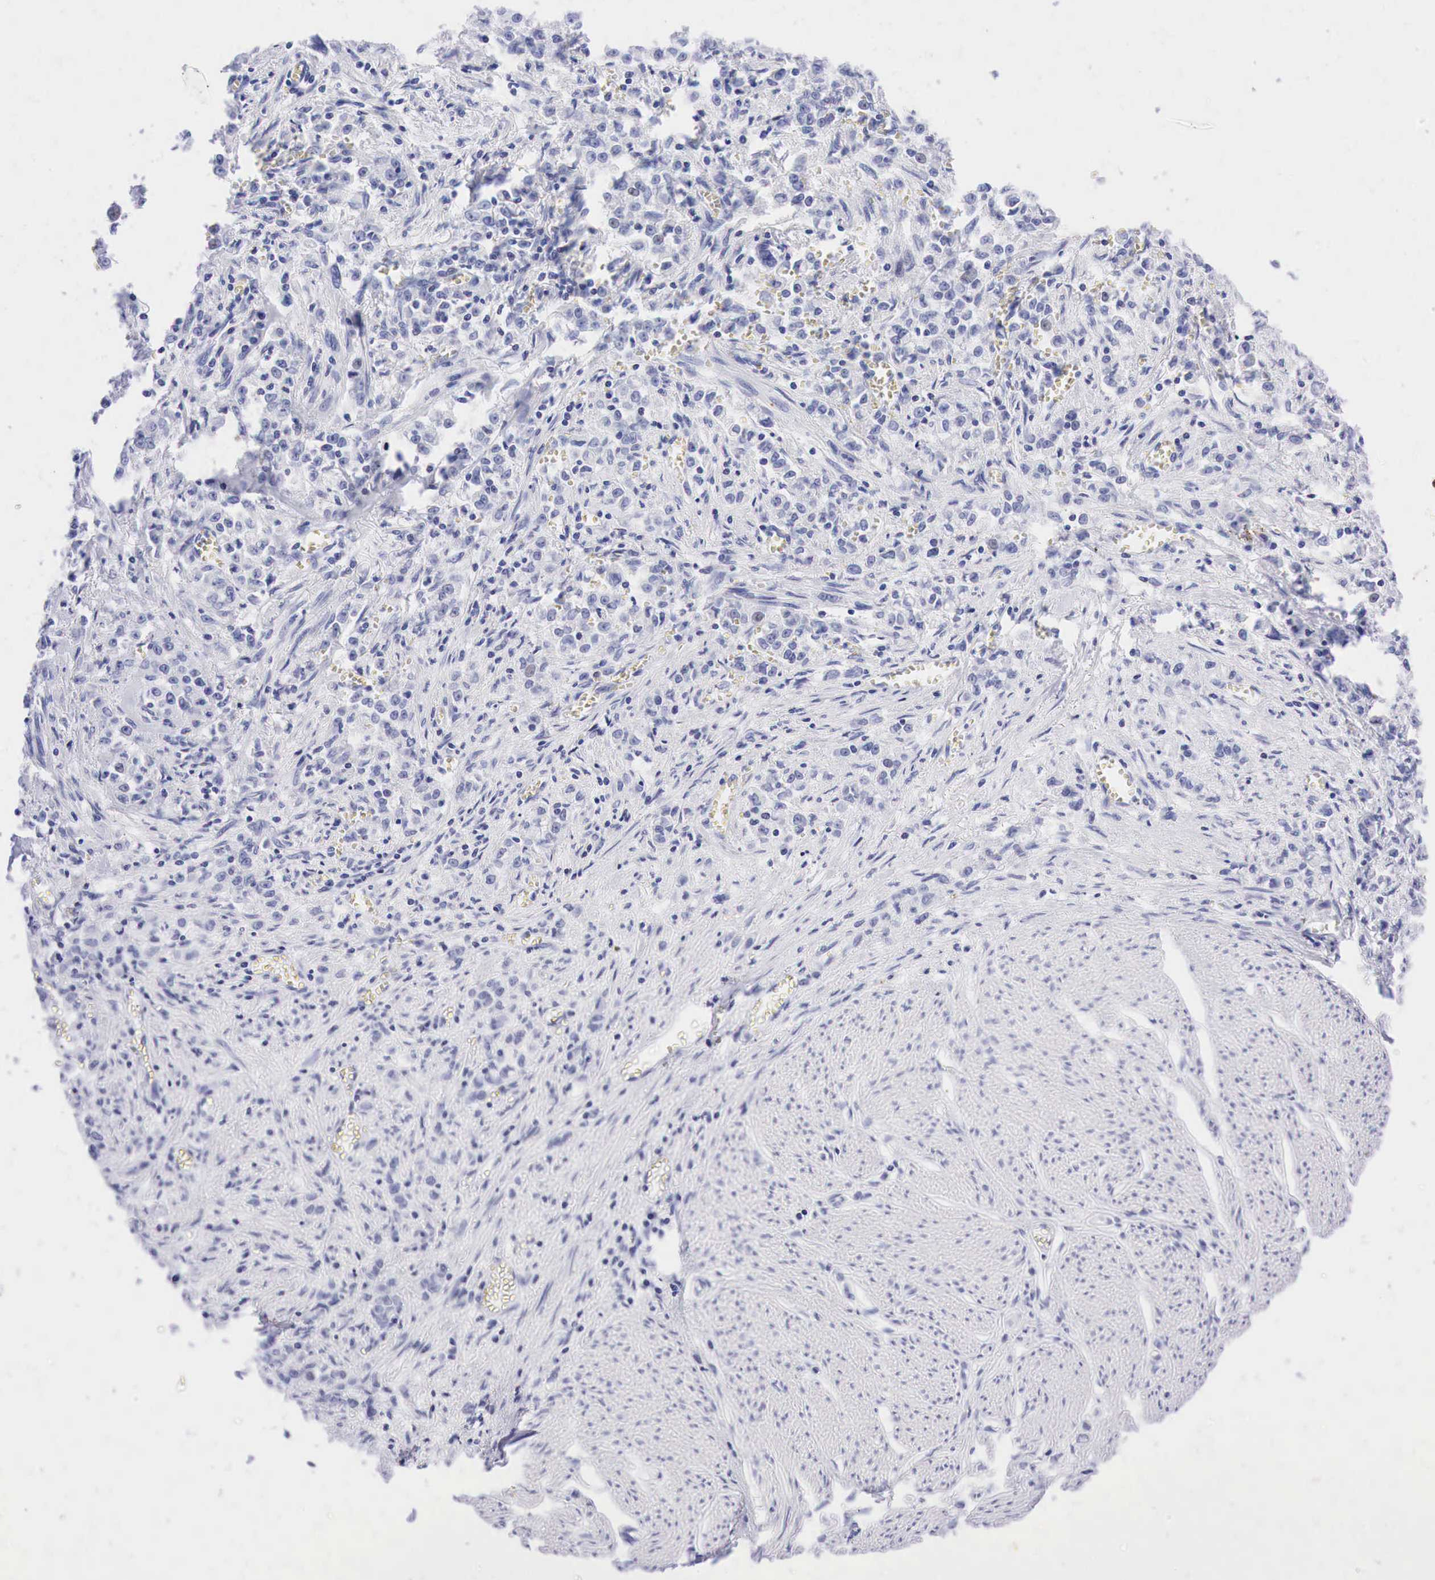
{"staining": {"intensity": "negative", "quantity": "none", "location": "none"}, "tissue": "stomach cancer", "cell_type": "Tumor cells", "image_type": "cancer", "snomed": [{"axis": "morphology", "description": "Adenocarcinoma, NOS"}, {"axis": "topography", "description": "Stomach"}], "caption": "Tumor cells show no significant protein staining in stomach cancer (adenocarcinoma).", "gene": "NKX2-1", "patient": {"sex": "male", "age": 72}}